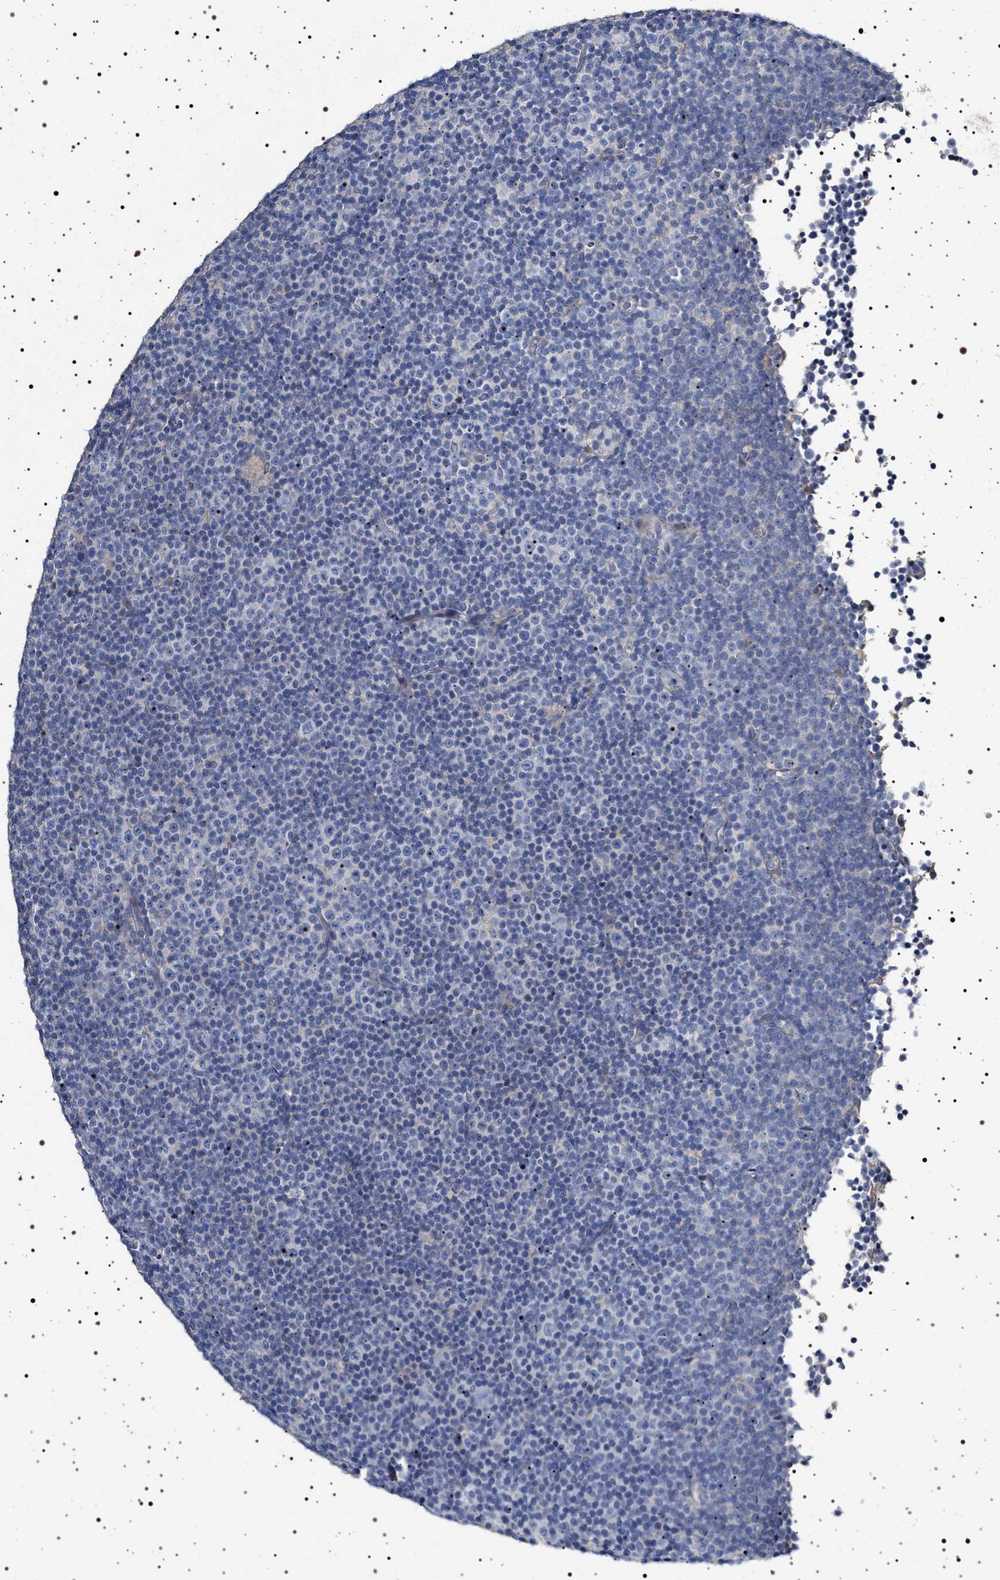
{"staining": {"intensity": "negative", "quantity": "none", "location": "none"}, "tissue": "lymphoma", "cell_type": "Tumor cells", "image_type": "cancer", "snomed": [{"axis": "morphology", "description": "Malignant lymphoma, non-Hodgkin's type, Low grade"}, {"axis": "topography", "description": "Lymph node"}], "caption": "Tumor cells are negative for brown protein staining in malignant lymphoma, non-Hodgkin's type (low-grade).", "gene": "NAALADL2", "patient": {"sex": "female", "age": 67}}